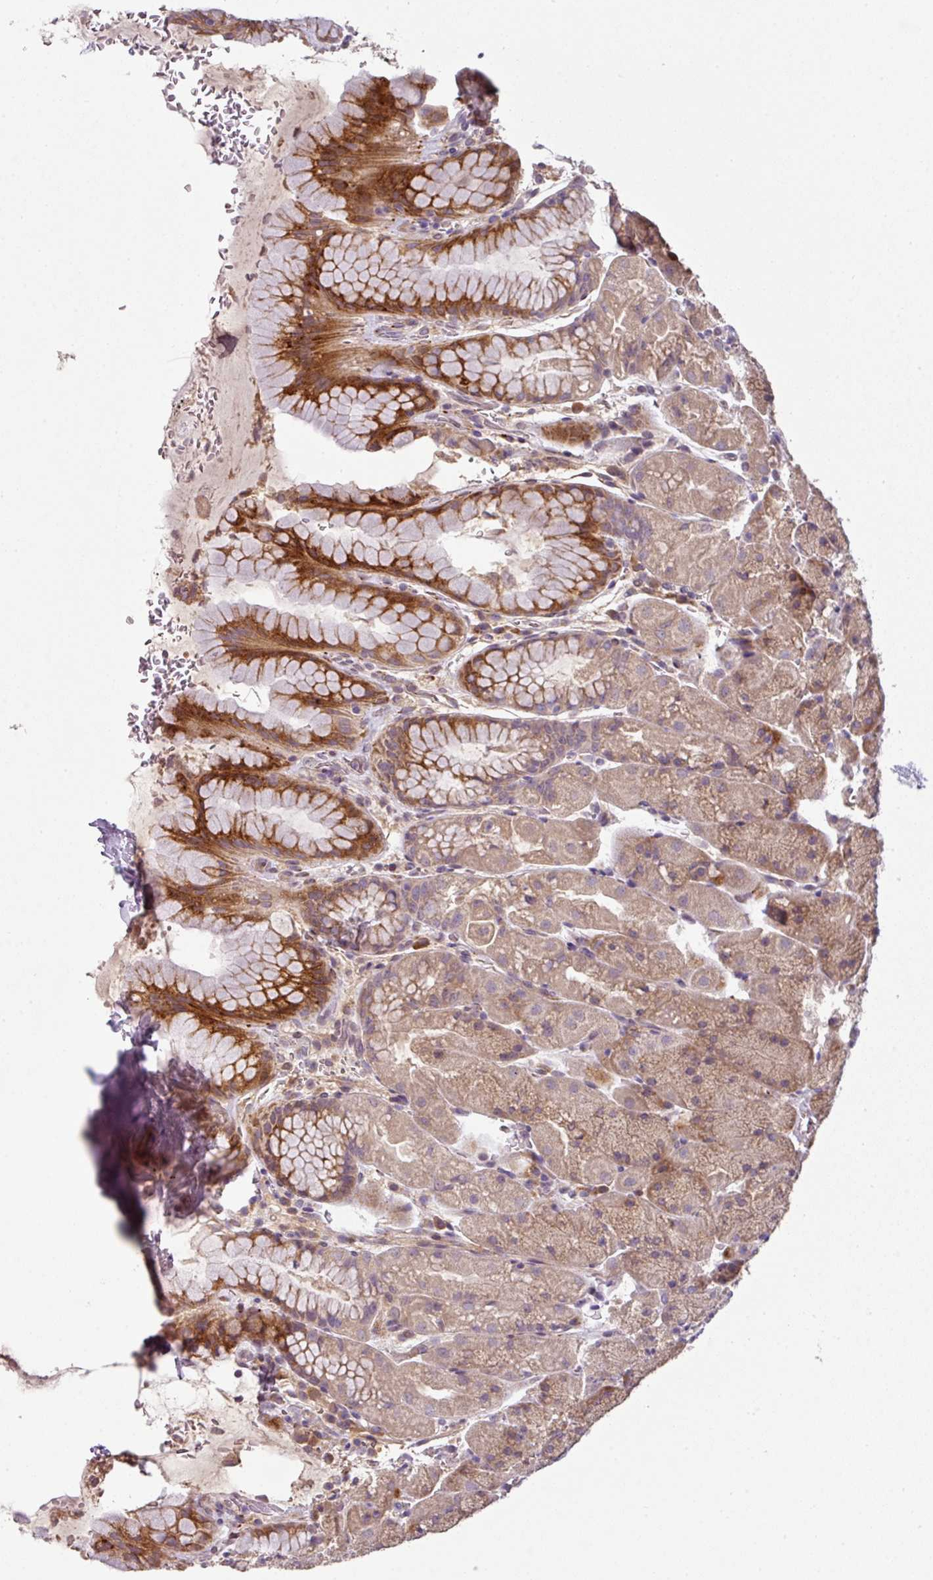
{"staining": {"intensity": "moderate", "quantity": ">75%", "location": "cytoplasmic/membranous"}, "tissue": "stomach", "cell_type": "Glandular cells", "image_type": "normal", "snomed": [{"axis": "morphology", "description": "Normal tissue, NOS"}, {"axis": "topography", "description": "Stomach, upper"}, {"axis": "topography", "description": "Stomach, lower"}], "caption": "There is medium levels of moderate cytoplasmic/membranous staining in glandular cells of benign stomach, as demonstrated by immunohistochemical staining (brown color).", "gene": "SPCS3", "patient": {"sex": "male", "age": 67}}